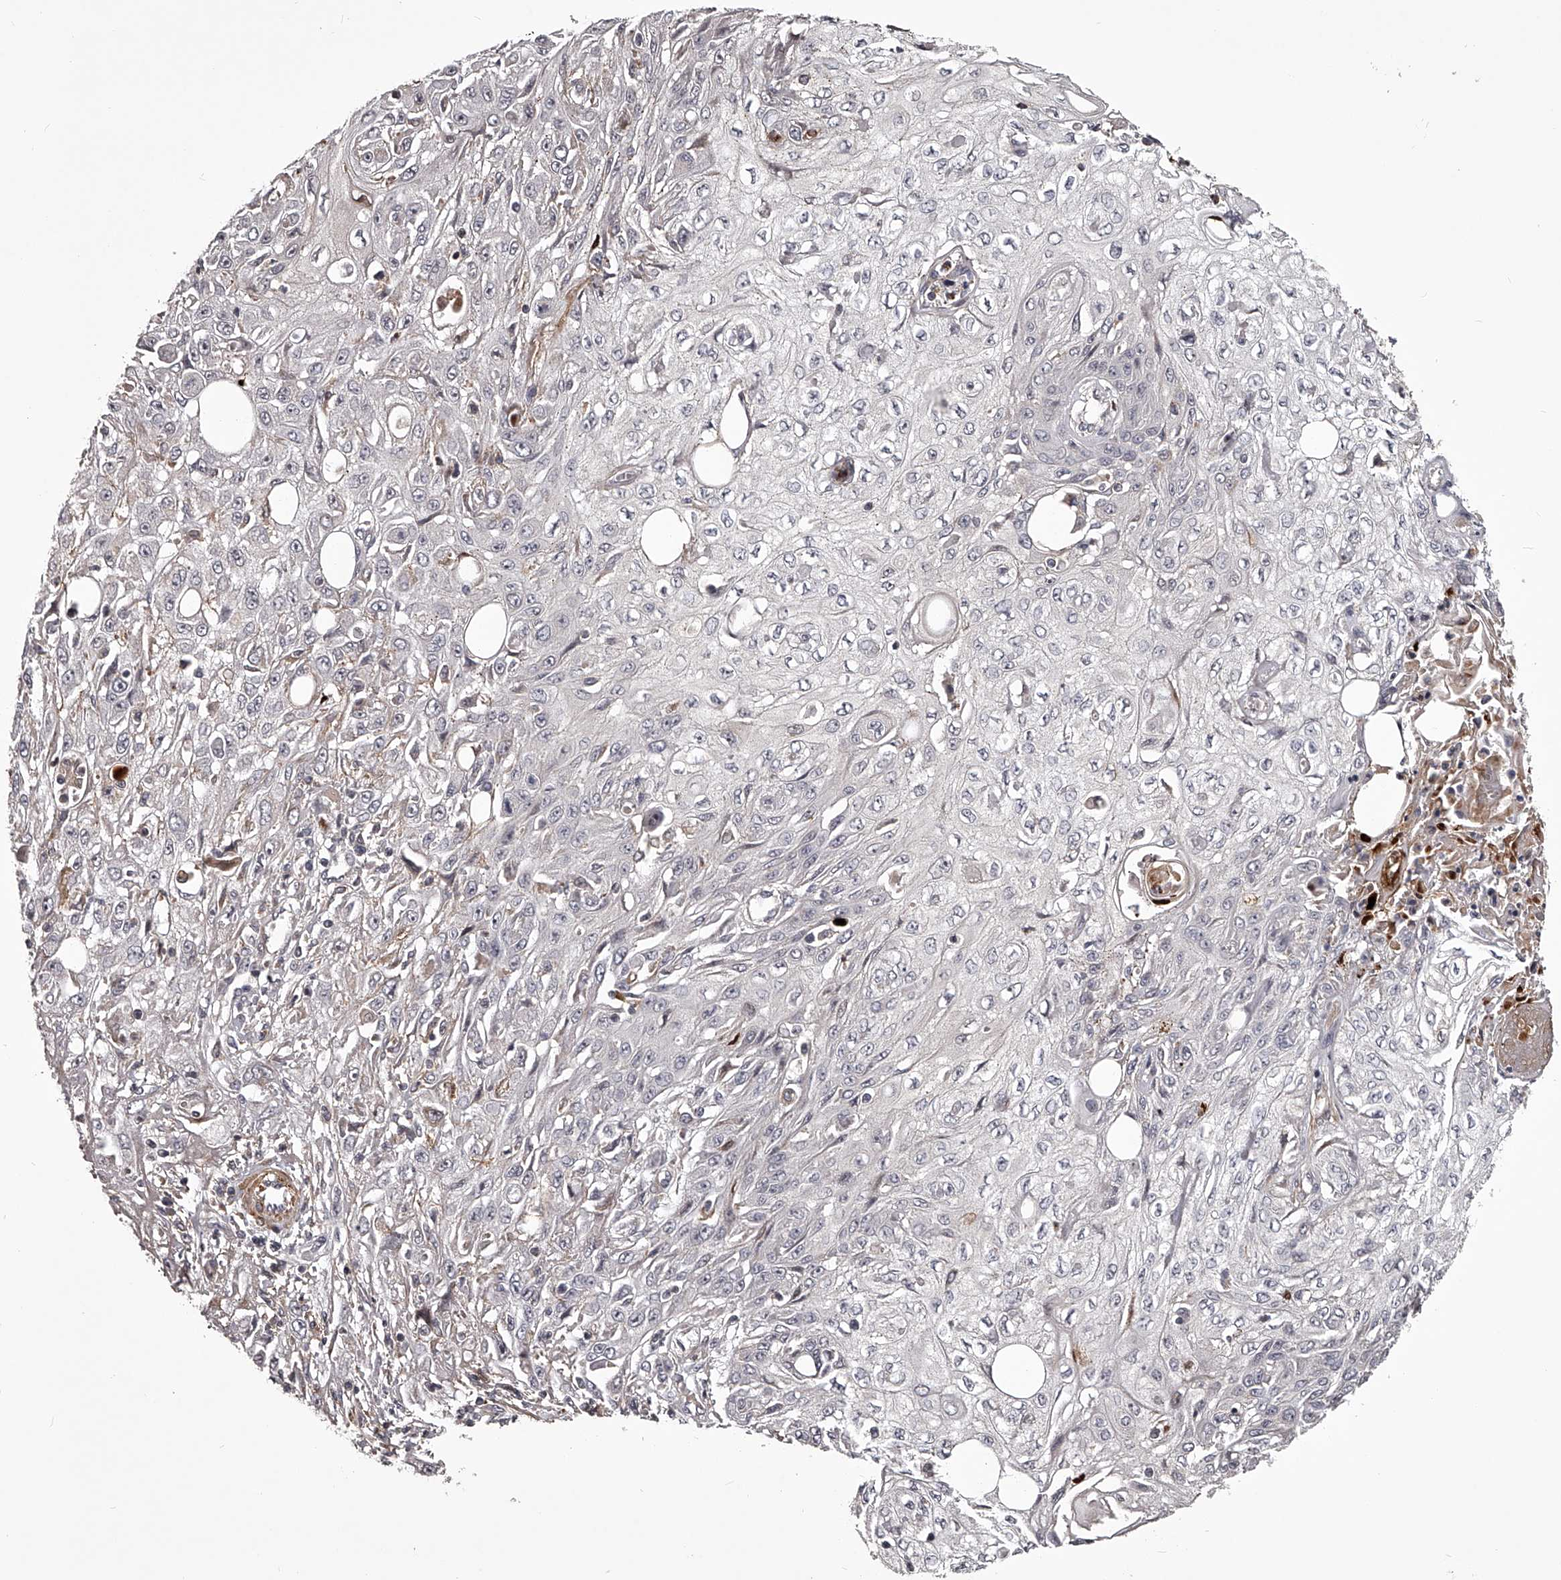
{"staining": {"intensity": "negative", "quantity": "none", "location": "none"}, "tissue": "skin cancer", "cell_type": "Tumor cells", "image_type": "cancer", "snomed": [{"axis": "morphology", "description": "Squamous cell carcinoma, NOS"}, {"axis": "morphology", "description": "Squamous cell carcinoma, metastatic, NOS"}, {"axis": "topography", "description": "Skin"}, {"axis": "topography", "description": "Lymph node"}], "caption": "Skin metastatic squamous cell carcinoma stained for a protein using immunohistochemistry (IHC) displays no expression tumor cells.", "gene": "RRP36", "patient": {"sex": "male", "age": 75}}